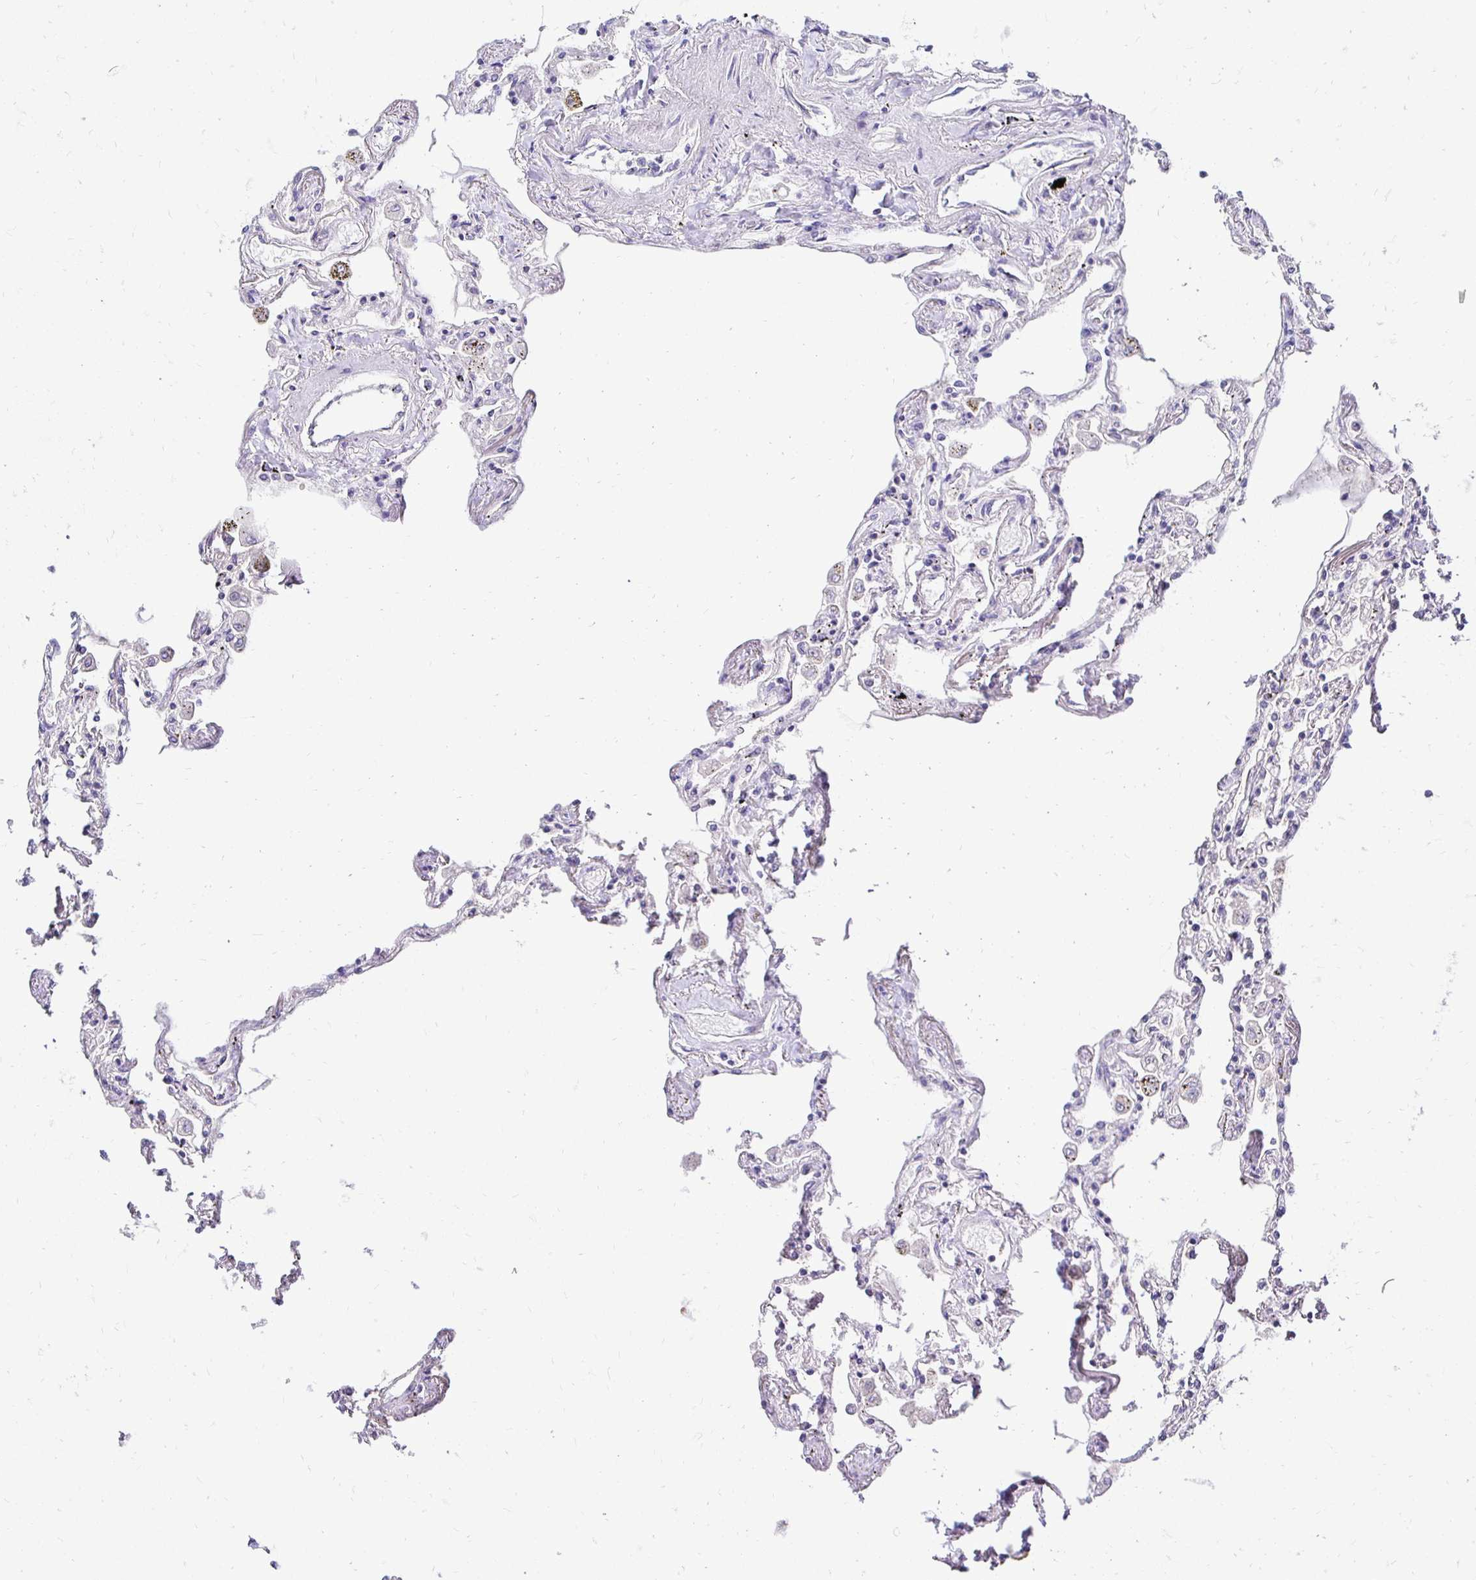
{"staining": {"intensity": "weak", "quantity": "<25%", "location": "cytoplasmic/membranous"}, "tissue": "lung", "cell_type": "Alveolar cells", "image_type": "normal", "snomed": [{"axis": "morphology", "description": "Normal tissue, NOS"}, {"axis": "morphology", "description": "Adenocarcinoma, NOS"}, {"axis": "topography", "description": "Cartilage tissue"}, {"axis": "topography", "description": "Lung"}], "caption": "This is an IHC image of normal lung. There is no staining in alveolar cells.", "gene": "SLC9A1", "patient": {"sex": "female", "age": 67}}